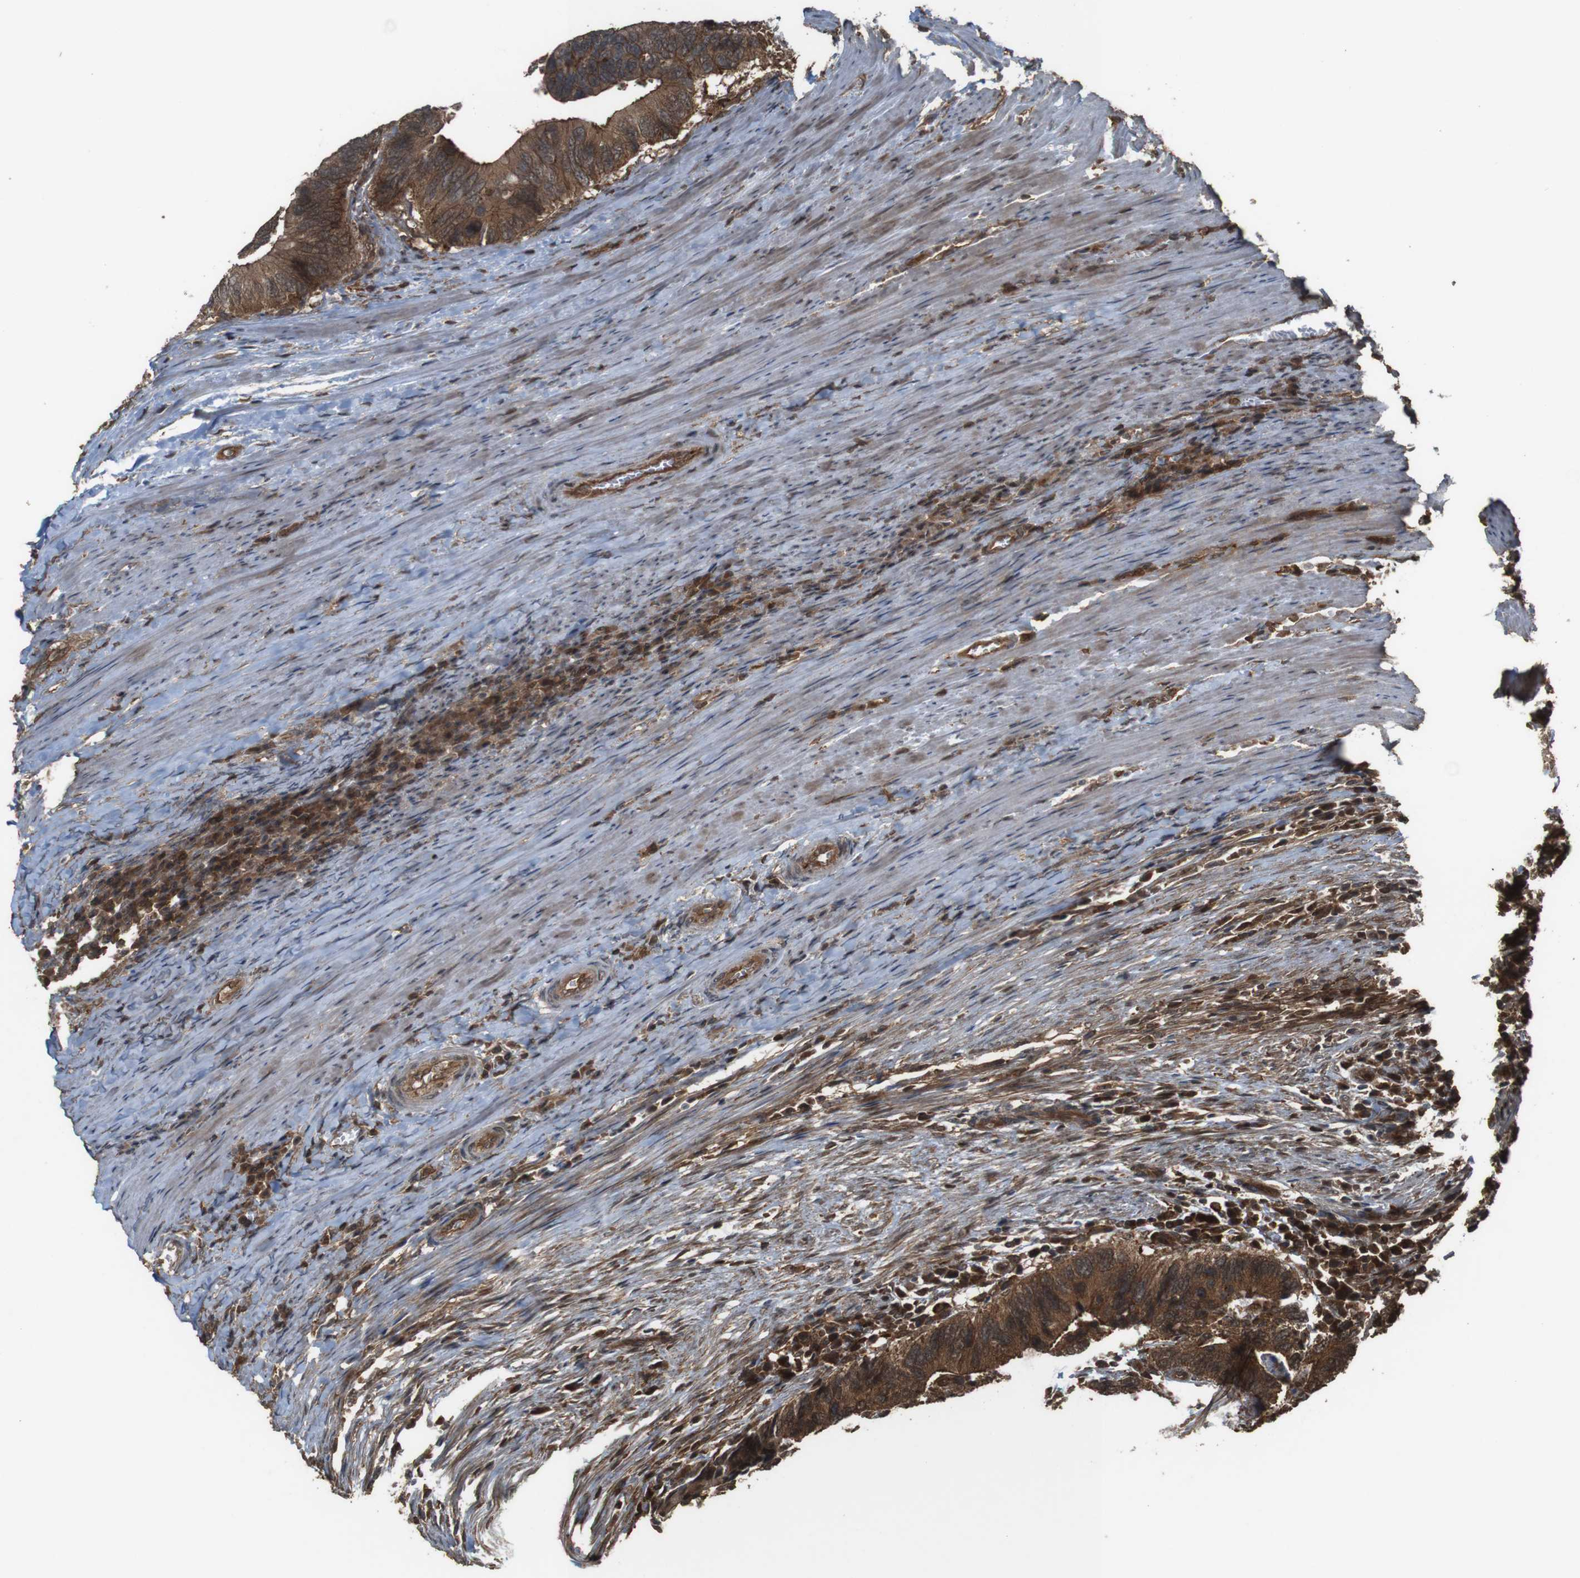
{"staining": {"intensity": "strong", "quantity": ">75%", "location": "cytoplasmic/membranous"}, "tissue": "colorectal cancer", "cell_type": "Tumor cells", "image_type": "cancer", "snomed": [{"axis": "morphology", "description": "Adenocarcinoma, NOS"}, {"axis": "topography", "description": "Colon"}], "caption": "Colorectal adenocarcinoma stained for a protein (brown) shows strong cytoplasmic/membranous positive staining in about >75% of tumor cells.", "gene": "BAG4", "patient": {"sex": "male", "age": 72}}